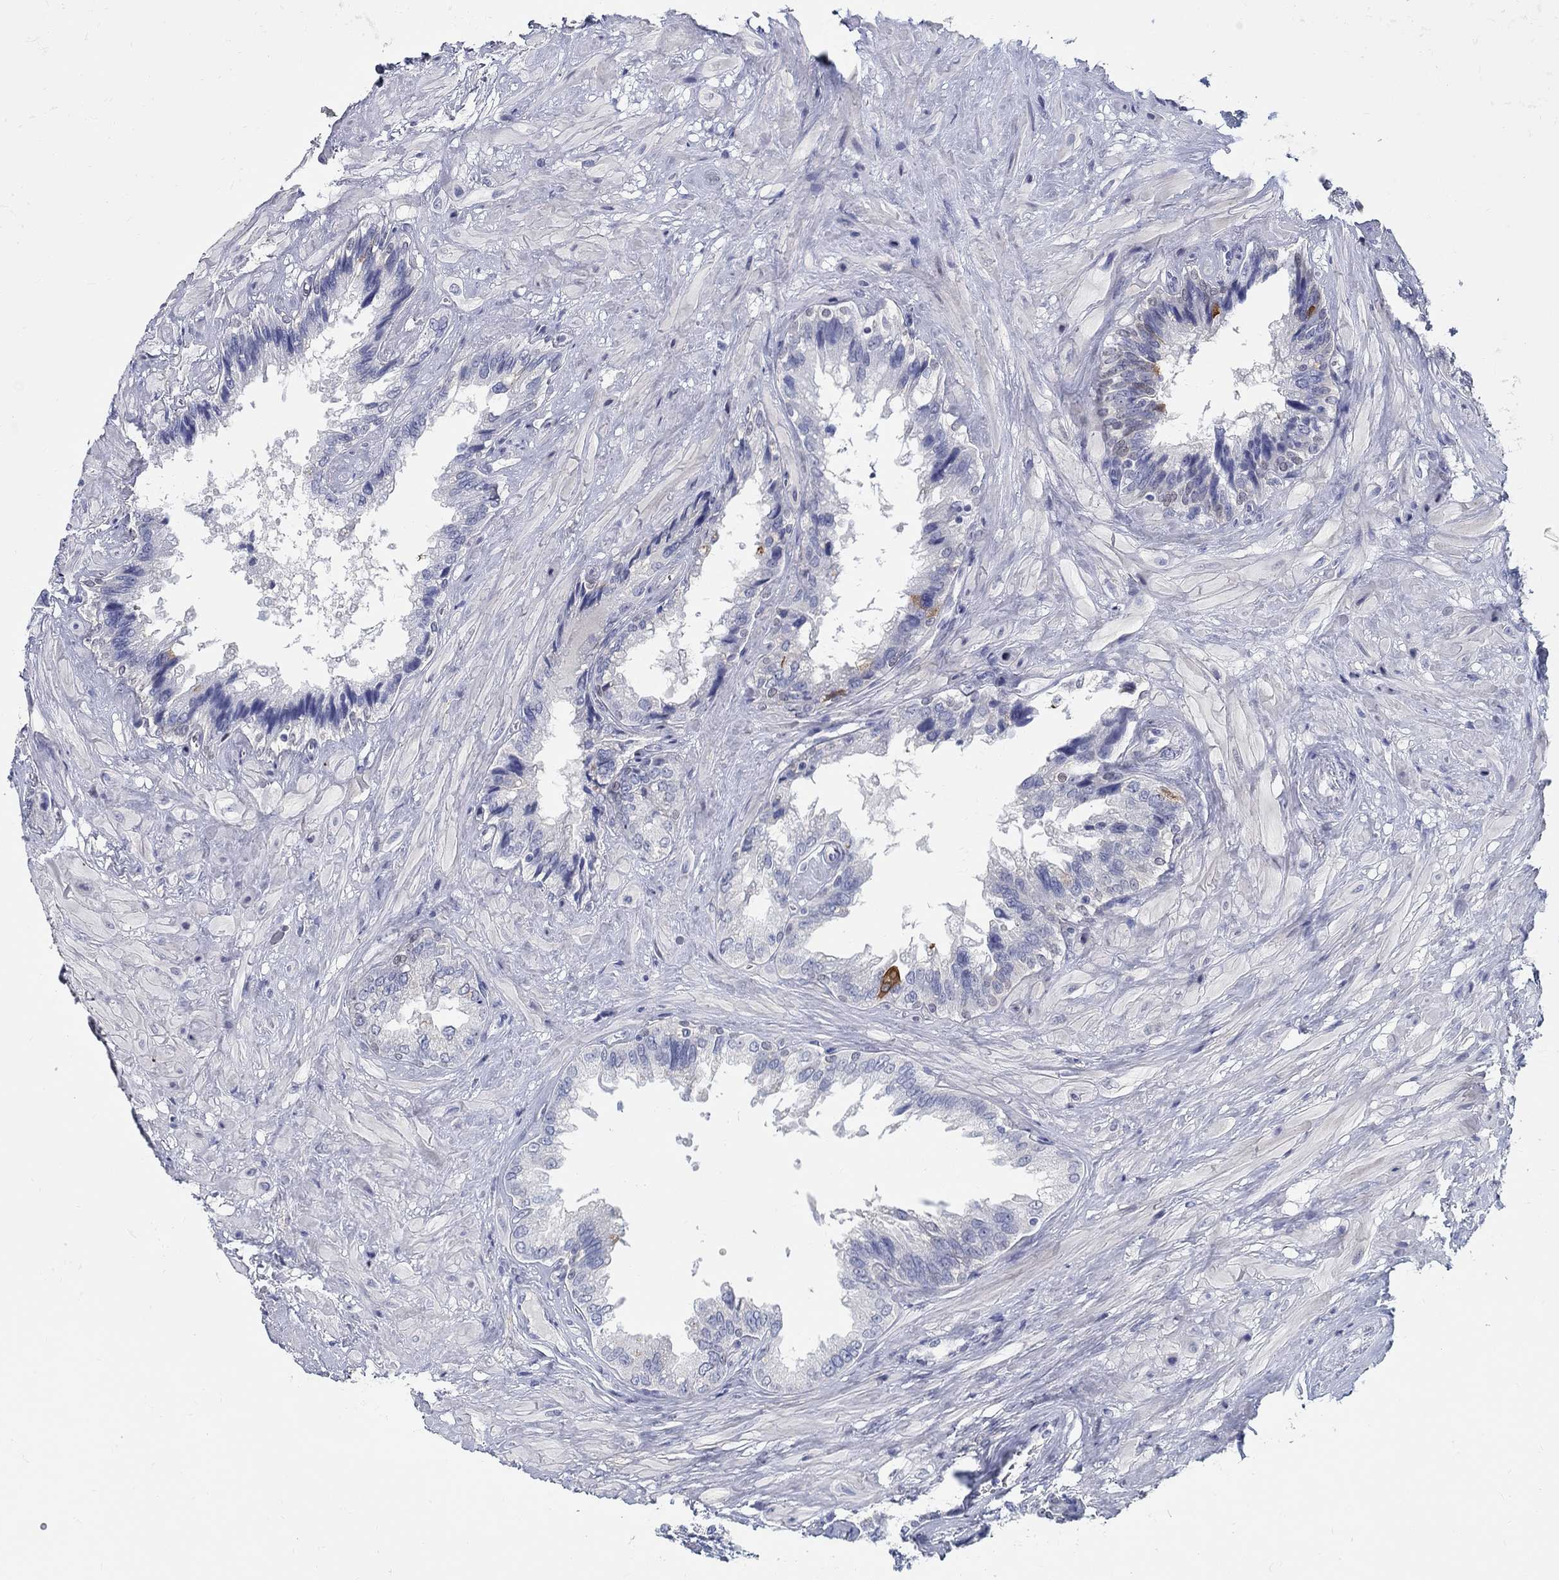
{"staining": {"intensity": "strong", "quantity": "<25%", "location": "cytoplasmic/membranous"}, "tissue": "seminal vesicle", "cell_type": "Glandular cells", "image_type": "normal", "snomed": [{"axis": "morphology", "description": "Normal tissue, NOS"}, {"axis": "topography", "description": "Seminal veicle"}], "caption": "IHC staining of normal seminal vesicle, which displays medium levels of strong cytoplasmic/membranous staining in about <25% of glandular cells indicating strong cytoplasmic/membranous protein staining. The staining was performed using DAB (3,3'-diaminobenzidine) (brown) for protein detection and nuclei were counterstained in hematoxylin (blue).", "gene": "RAP1GAP", "patient": {"sex": "male", "age": 67}}